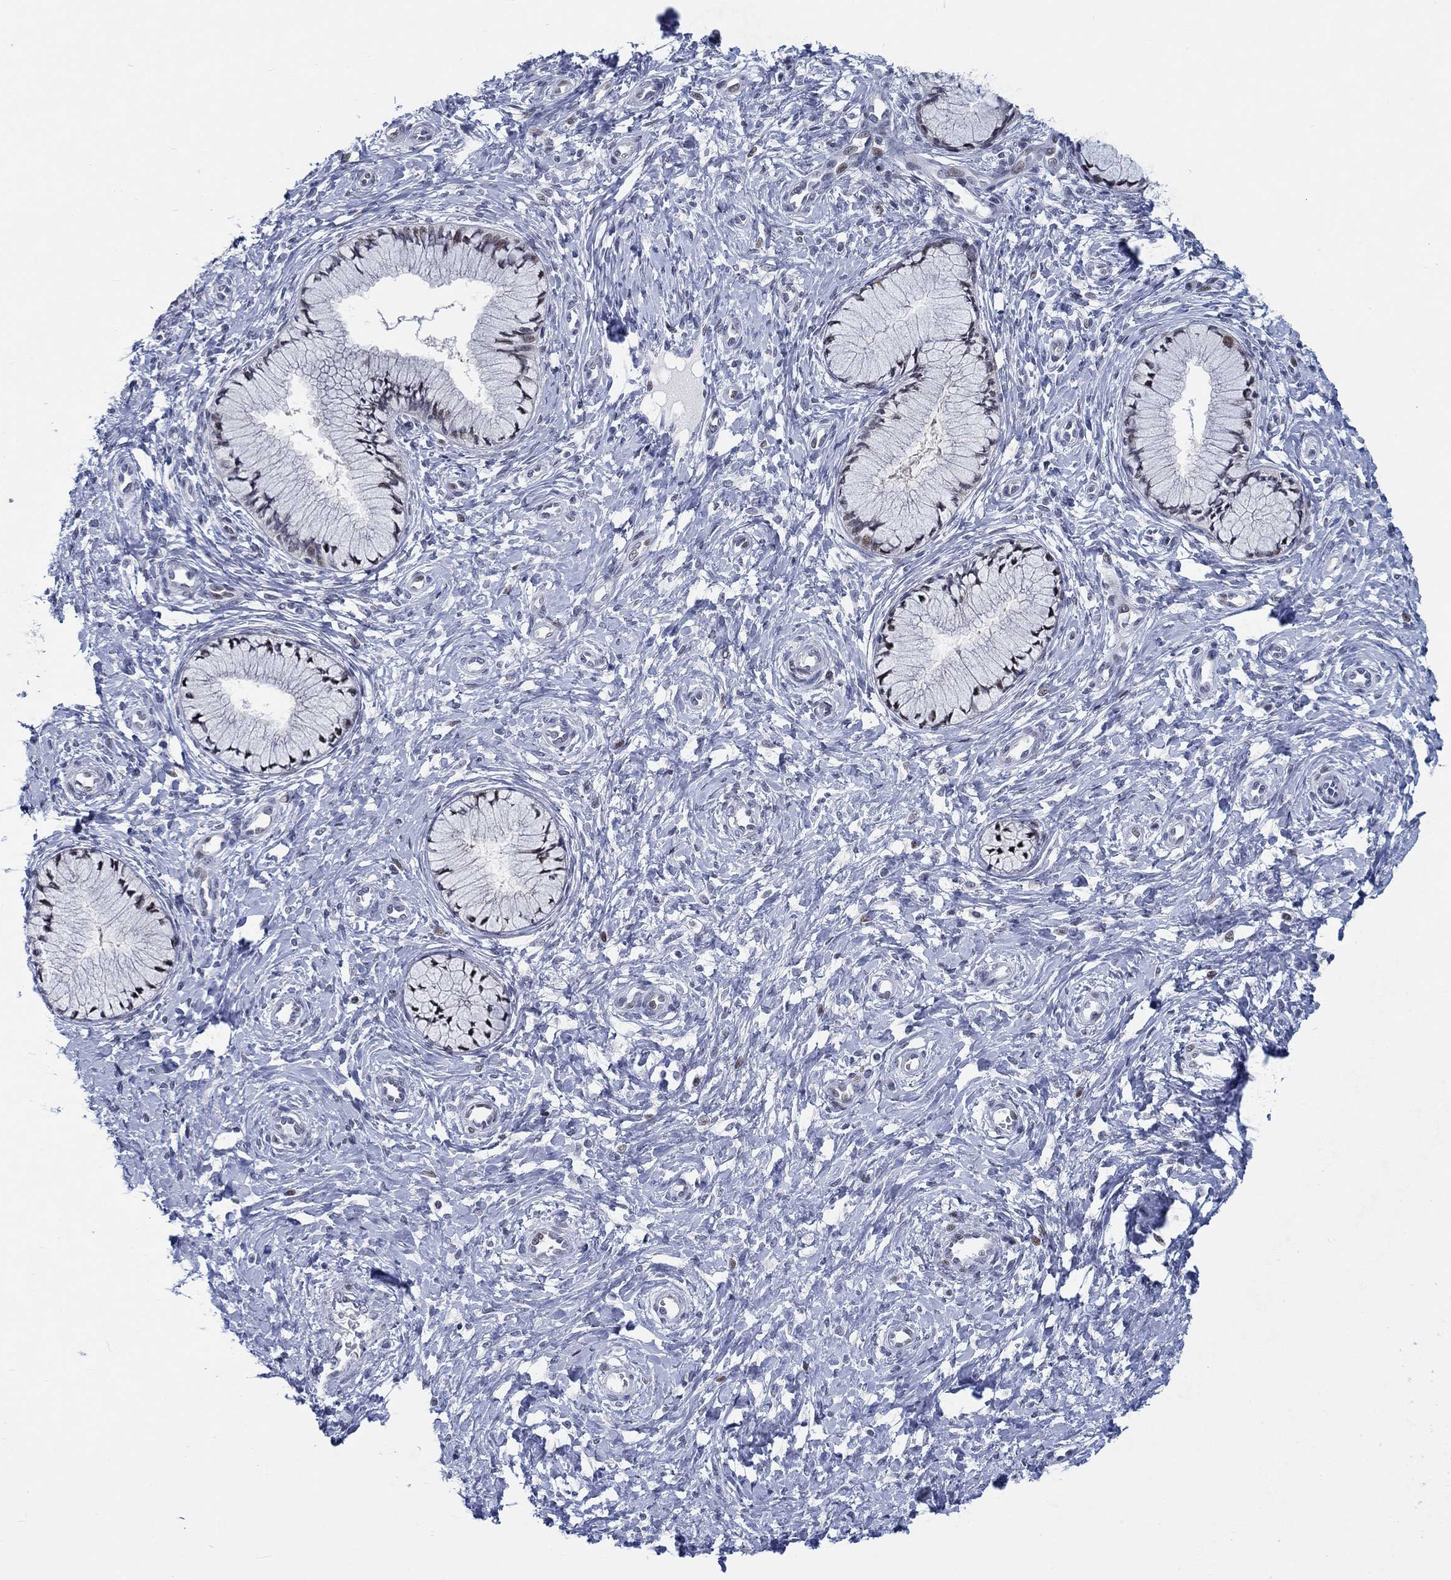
{"staining": {"intensity": "weak", "quantity": "<25%", "location": "nuclear"}, "tissue": "cervix", "cell_type": "Glandular cells", "image_type": "normal", "snomed": [{"axis": "morphology", "description": "Normal tissue, NOS"}, {"axis": "topography", "description": "Cervix"}], "caption": "Immunohistochemical staining of benign cervix exhibits no significant staining in glandular cells.", "gene": "NEU3", "patient": {"sex": "female", "age": 37}}